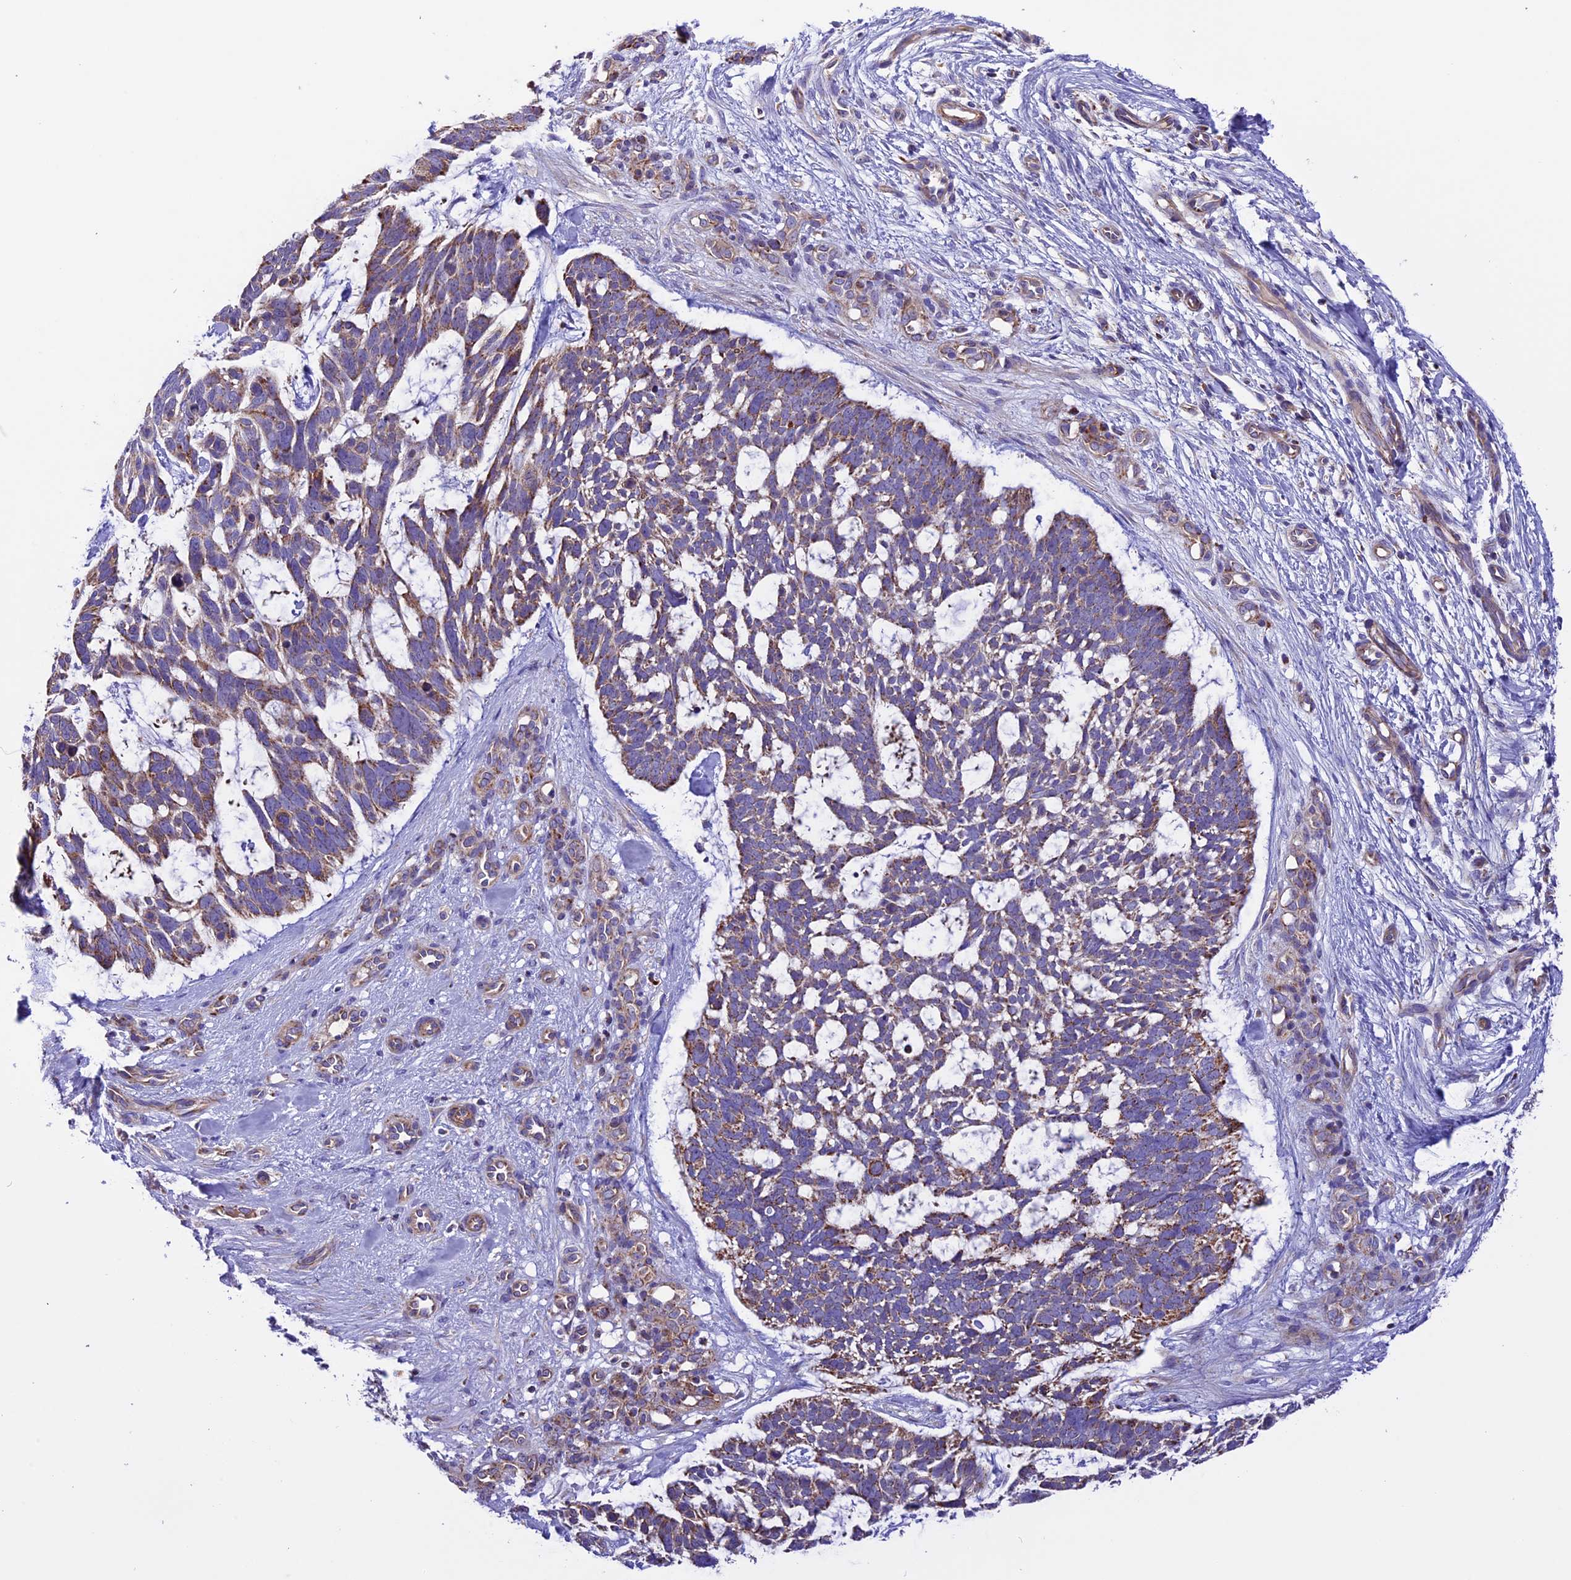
{"staining": {"intensity": "weak", "quantity": ">75%", "location": "cytoplasmic/membranous"}, "tissue": "skin cancer", "cell_type": "Tumor cells", "image_type": "cancer", "snomed": [{"axis": "morphology", "description": "Basal cell carcinoma"}, {"axis": "topography", "description": "Skin"}], "caption": "IHC image of neoplastic tissue: human skin cancer (basal cell carcinoma) stained using immunohistochemistry (IHC) reveals low levels of weak protein expression localized specifically in the cytoplasmic/membranous of tumor cells, appearing as a cytoplasmic/membranous brown color.", "gene": "METTL22", "patient": {"sex": "male", "age": 88}}